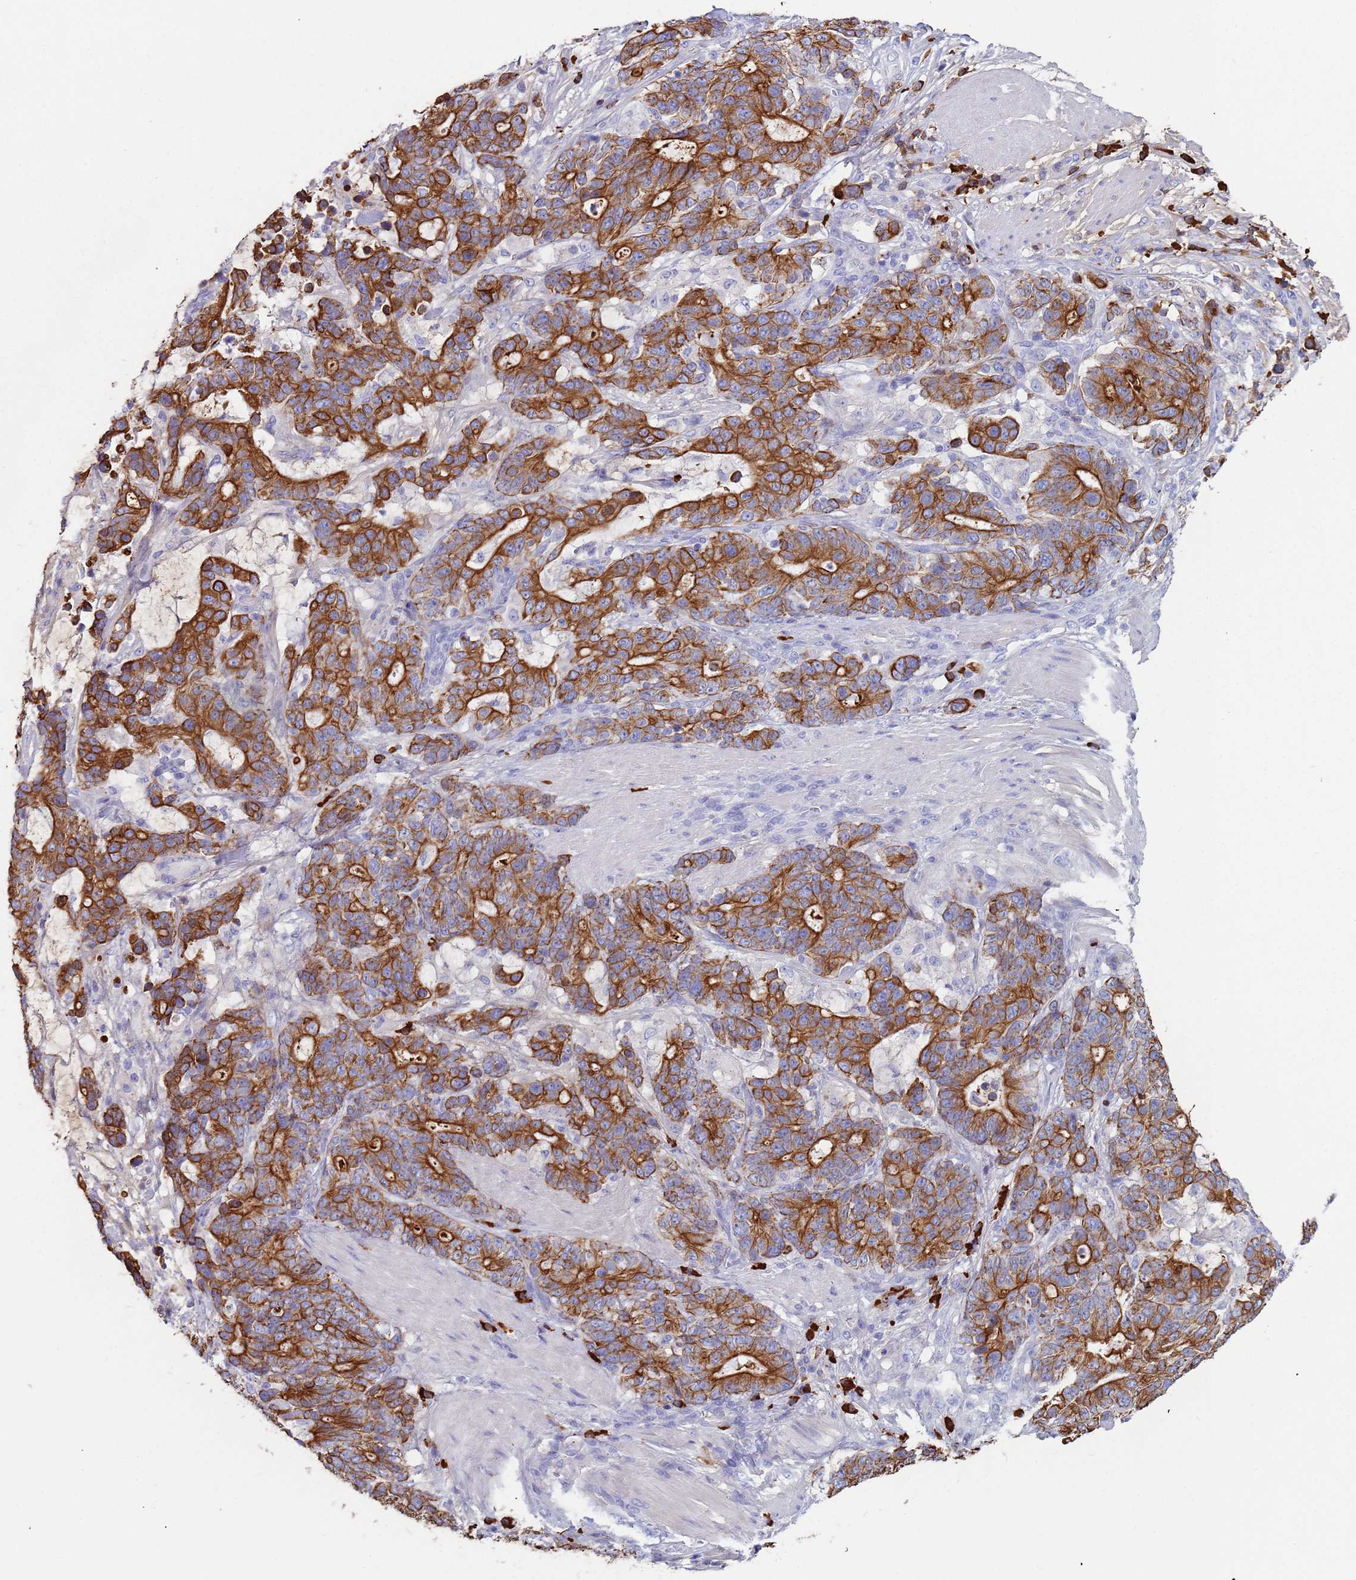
{"staining": {"intensity": "strong", "quantity": ">75%", "location": "cytoplasmic/membranous"}, "tissue": "stomach cancer", "cell_type": "Tumor cells", "image_type": "cancer", "snomed": [{"axis": "morphology", "description": "Normal tissue, NOS"}, {"axis": "morphology", "description": "Adenocarcinoma, NOS"}, {"axis": "topography", "description": "Stomach"}], "caption": "A micrograph showing strong cytoplasmic/membranous staining in about >75% of tumor cells in adenocarcinoma (stomach), as visualized by brown immunohistochemical staining.", "gene": "CYSLTR2", "patient": {"sex": "female", "age": 64}}